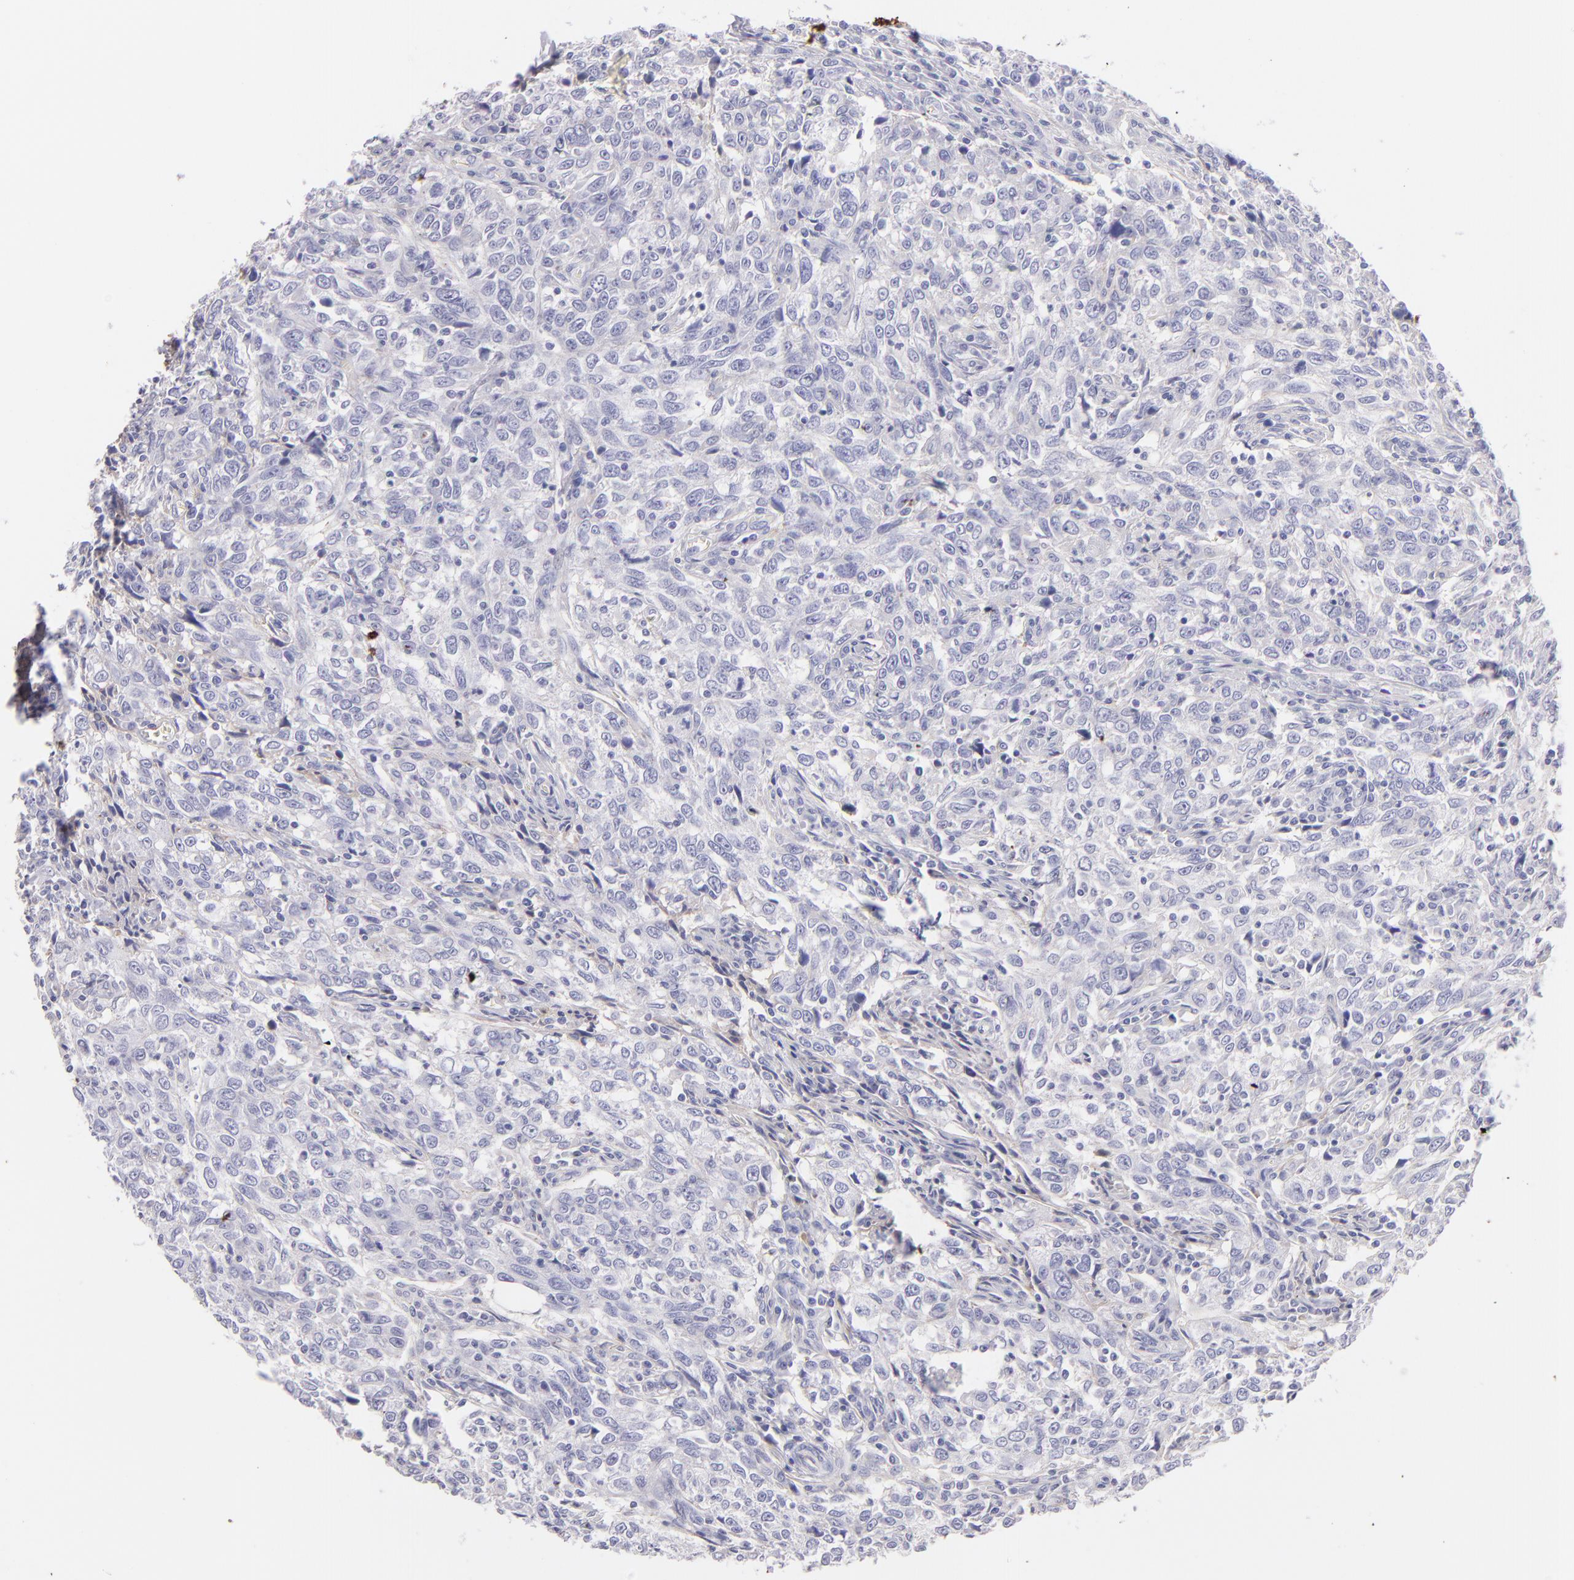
{"staining": {"intensity": "negative", "quantity": "none", "location": "none"}, "tissue": "breast cancer", "cell_type": "Tumor cells", "image_type": "cancer", "snomed": [{"axis": "morphology", "description": "Duct carcinoma"}, {"axis": "topography", "description": "Breast"}], "caption": "An immunohistochemistry (IHC) image of breast cancer is shown. There is no staining in tumor cells of breast cancer.", "gene": "FGB", "patient": {"sex": "female", "age": 50}}